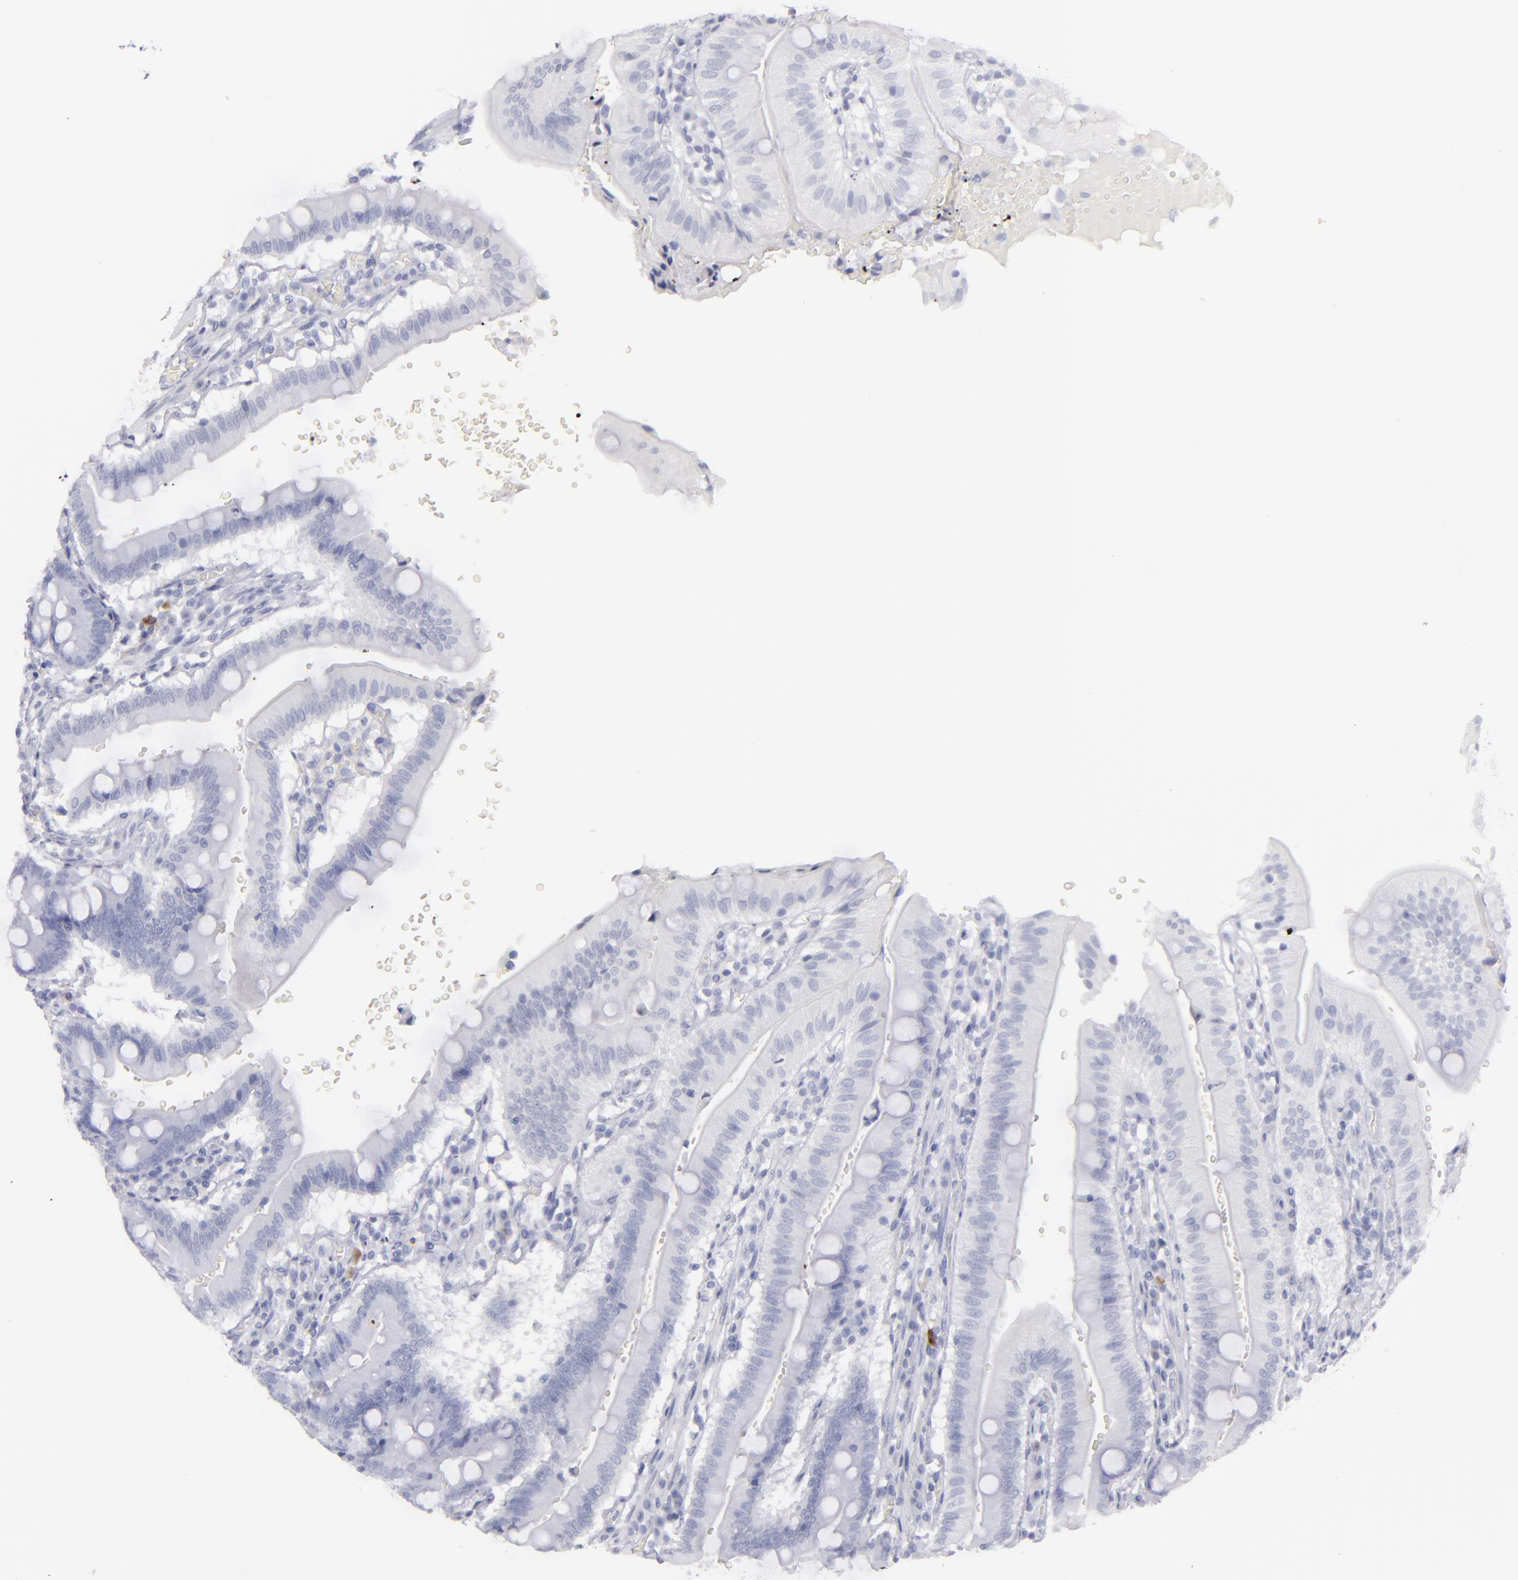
{"staining": {"intensity": "negative", "quantity": "none", "location": "none"}, "tissue": "small intestine", "cell_type": "Glandular cells", "image_type": "normal", "snomed": [{"axis": "morphology", "description": "Normal tissue, NOS"}, {"axis": "topography", "description": "Small intestine"}], "caption": "Protein analysis of benign small intestine exhibits no significant expression in glandular cells.", "gene": "FLG", "patient": {"sex": "male", "age": 71}}